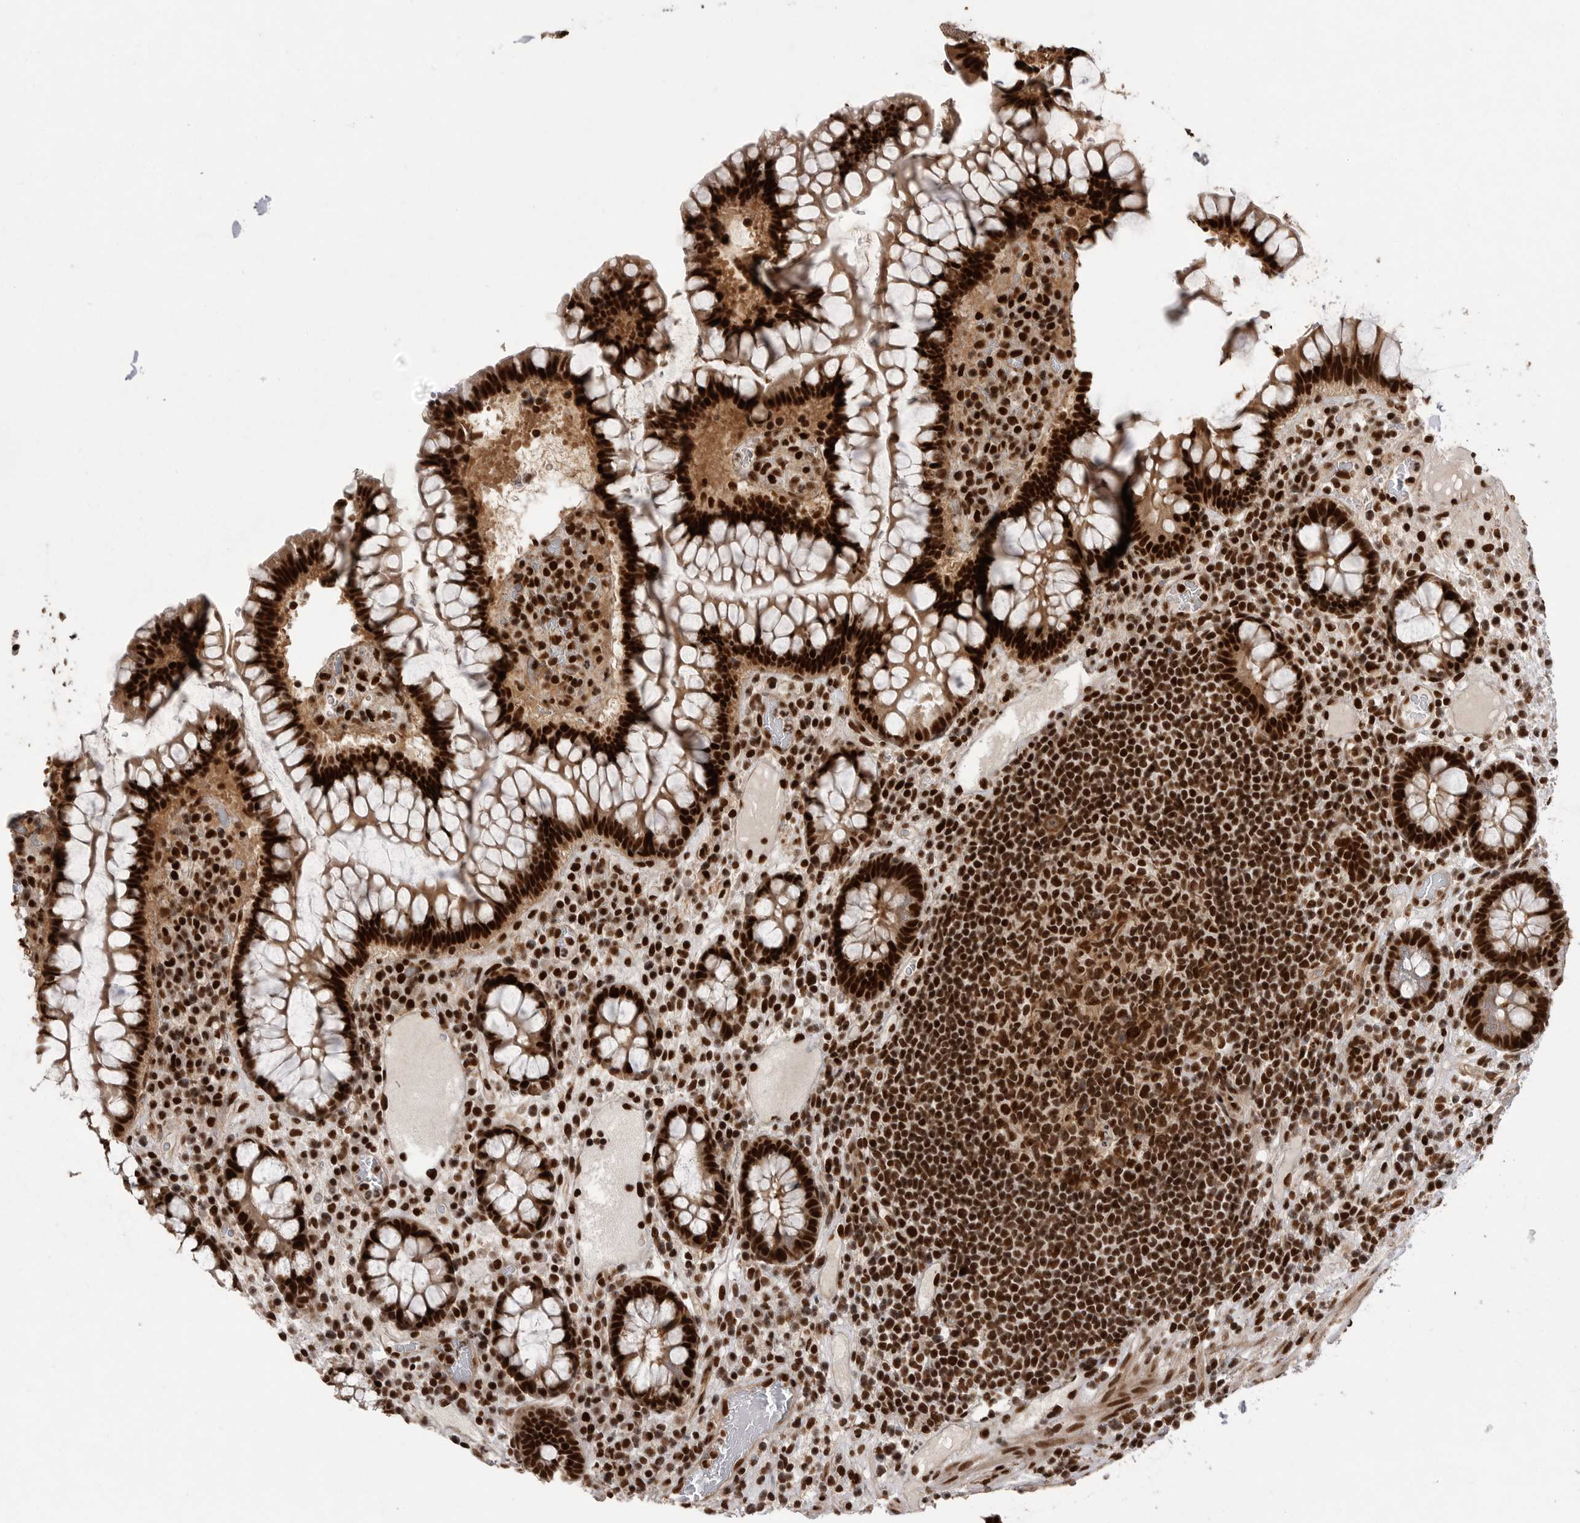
{"staining": {"intensity": "strong", "quantity": ">75%", "location": "nuclear"}, "tissue": "colon", "cell_type": "Endothelial cells", "image_type": "normal", "snomed": [{"axis": "morphology", "description": "Normal tissue, NOS"}, {"axis": "topography", "description": "Colon"}], "caption": "This is a photomicrograph of immunohistochemistry staining of benign colon, which shows strong staining in the nuclear of endothelial cells.", "gene": "PPP1R8", "patient": {"sex": "female", "age": 79}}